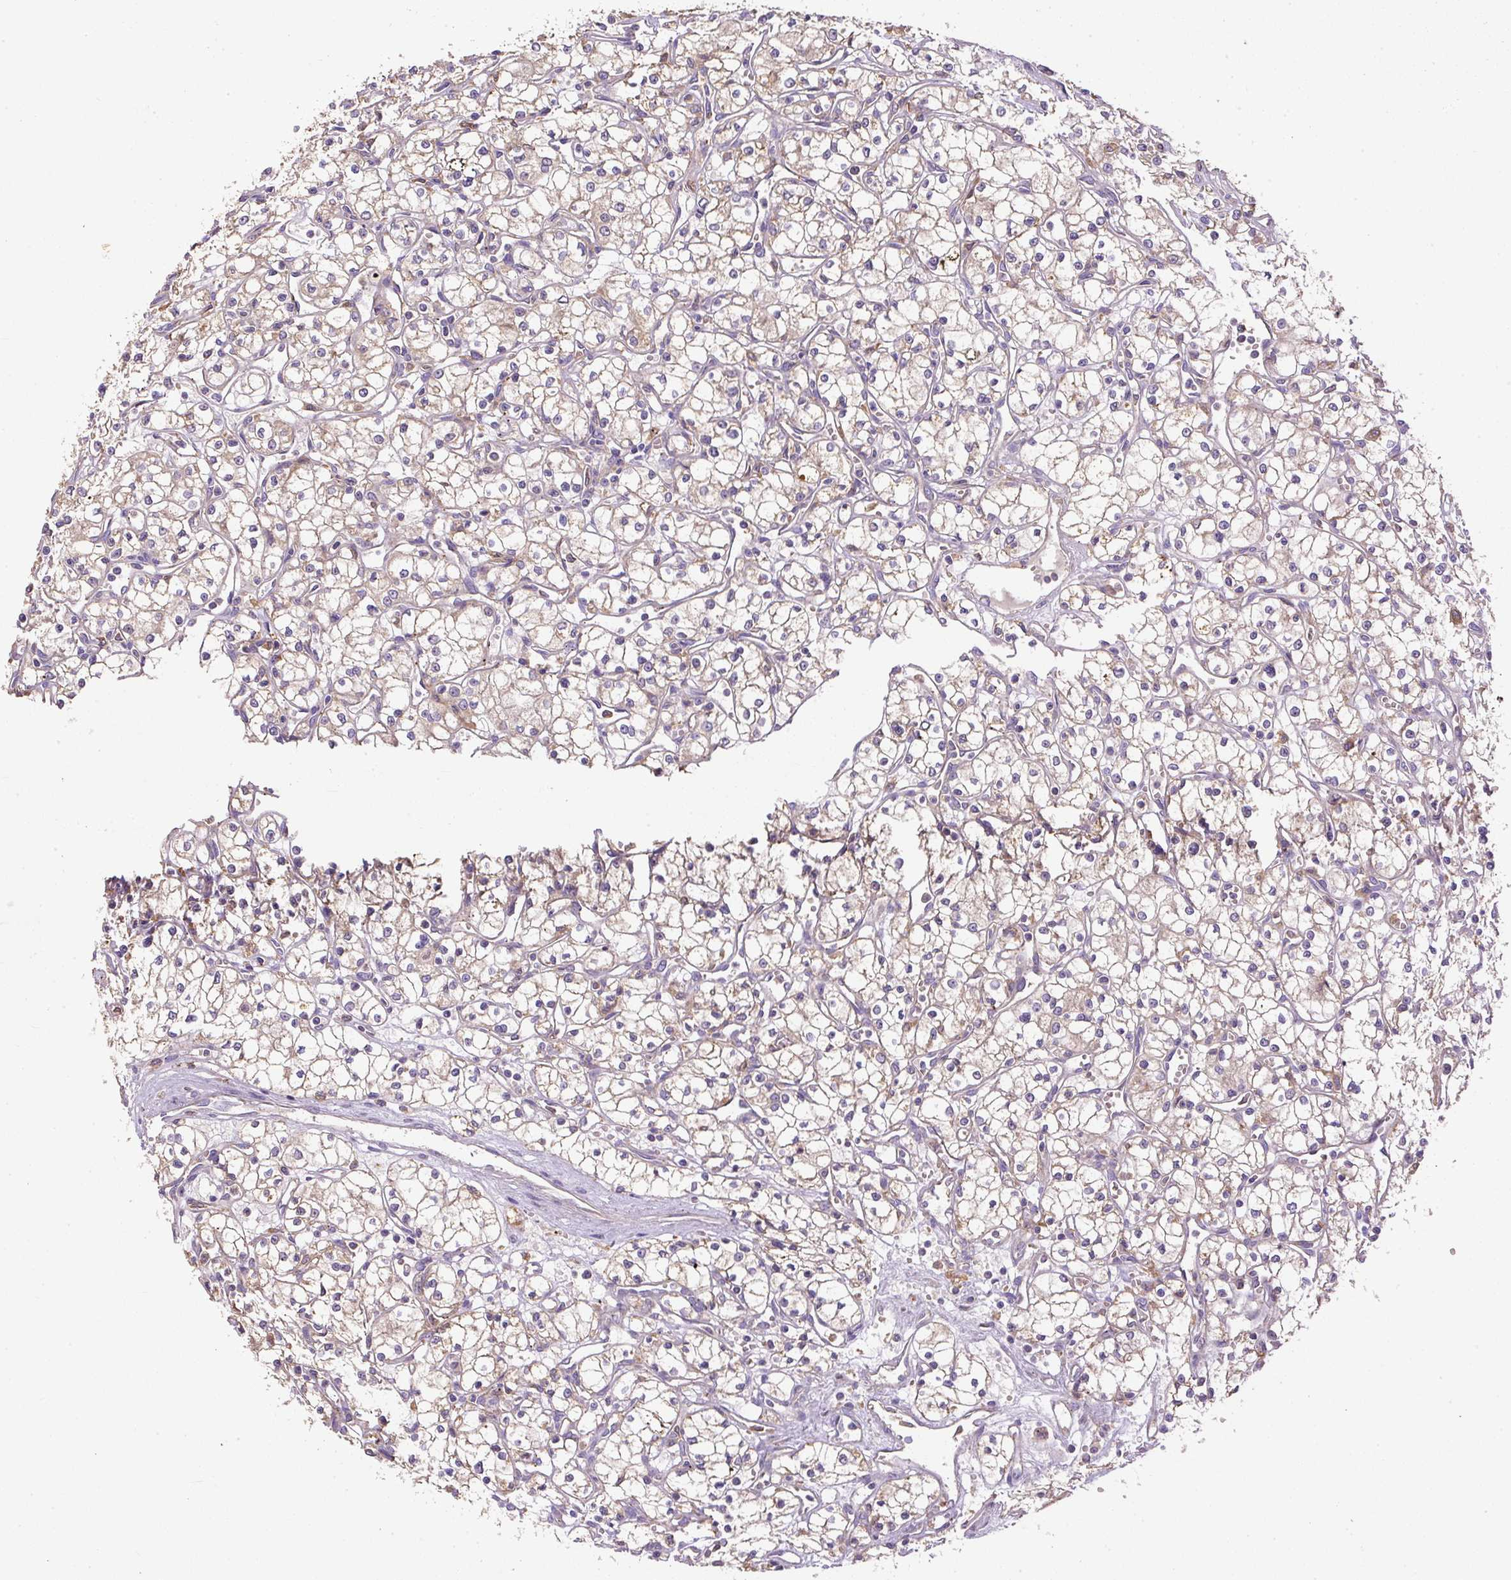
{"staining": {"intensity": "negative", "quantity": "none", "location": "none"}, "tissue": "renal cancer", "cell_type": "Tumor cells", "image_type": "cancer", "snomed": [{"axis": "morphology", "description": "Adenocarcinoma, NOS"}, {"axis": "topography", "description": "Kidney"}], "caption": "Immunohistochemical staining of human renal adenocarcinoma displays no significant positivity in tumor cells. (Stains: DAB immunohistochemistry (IHC) with hematoxylin counter stain, Microscopy: brightfield microscopy at high magnification).", "gene": "DAPK1", "patient": {"sex": "male", "age": 59}}